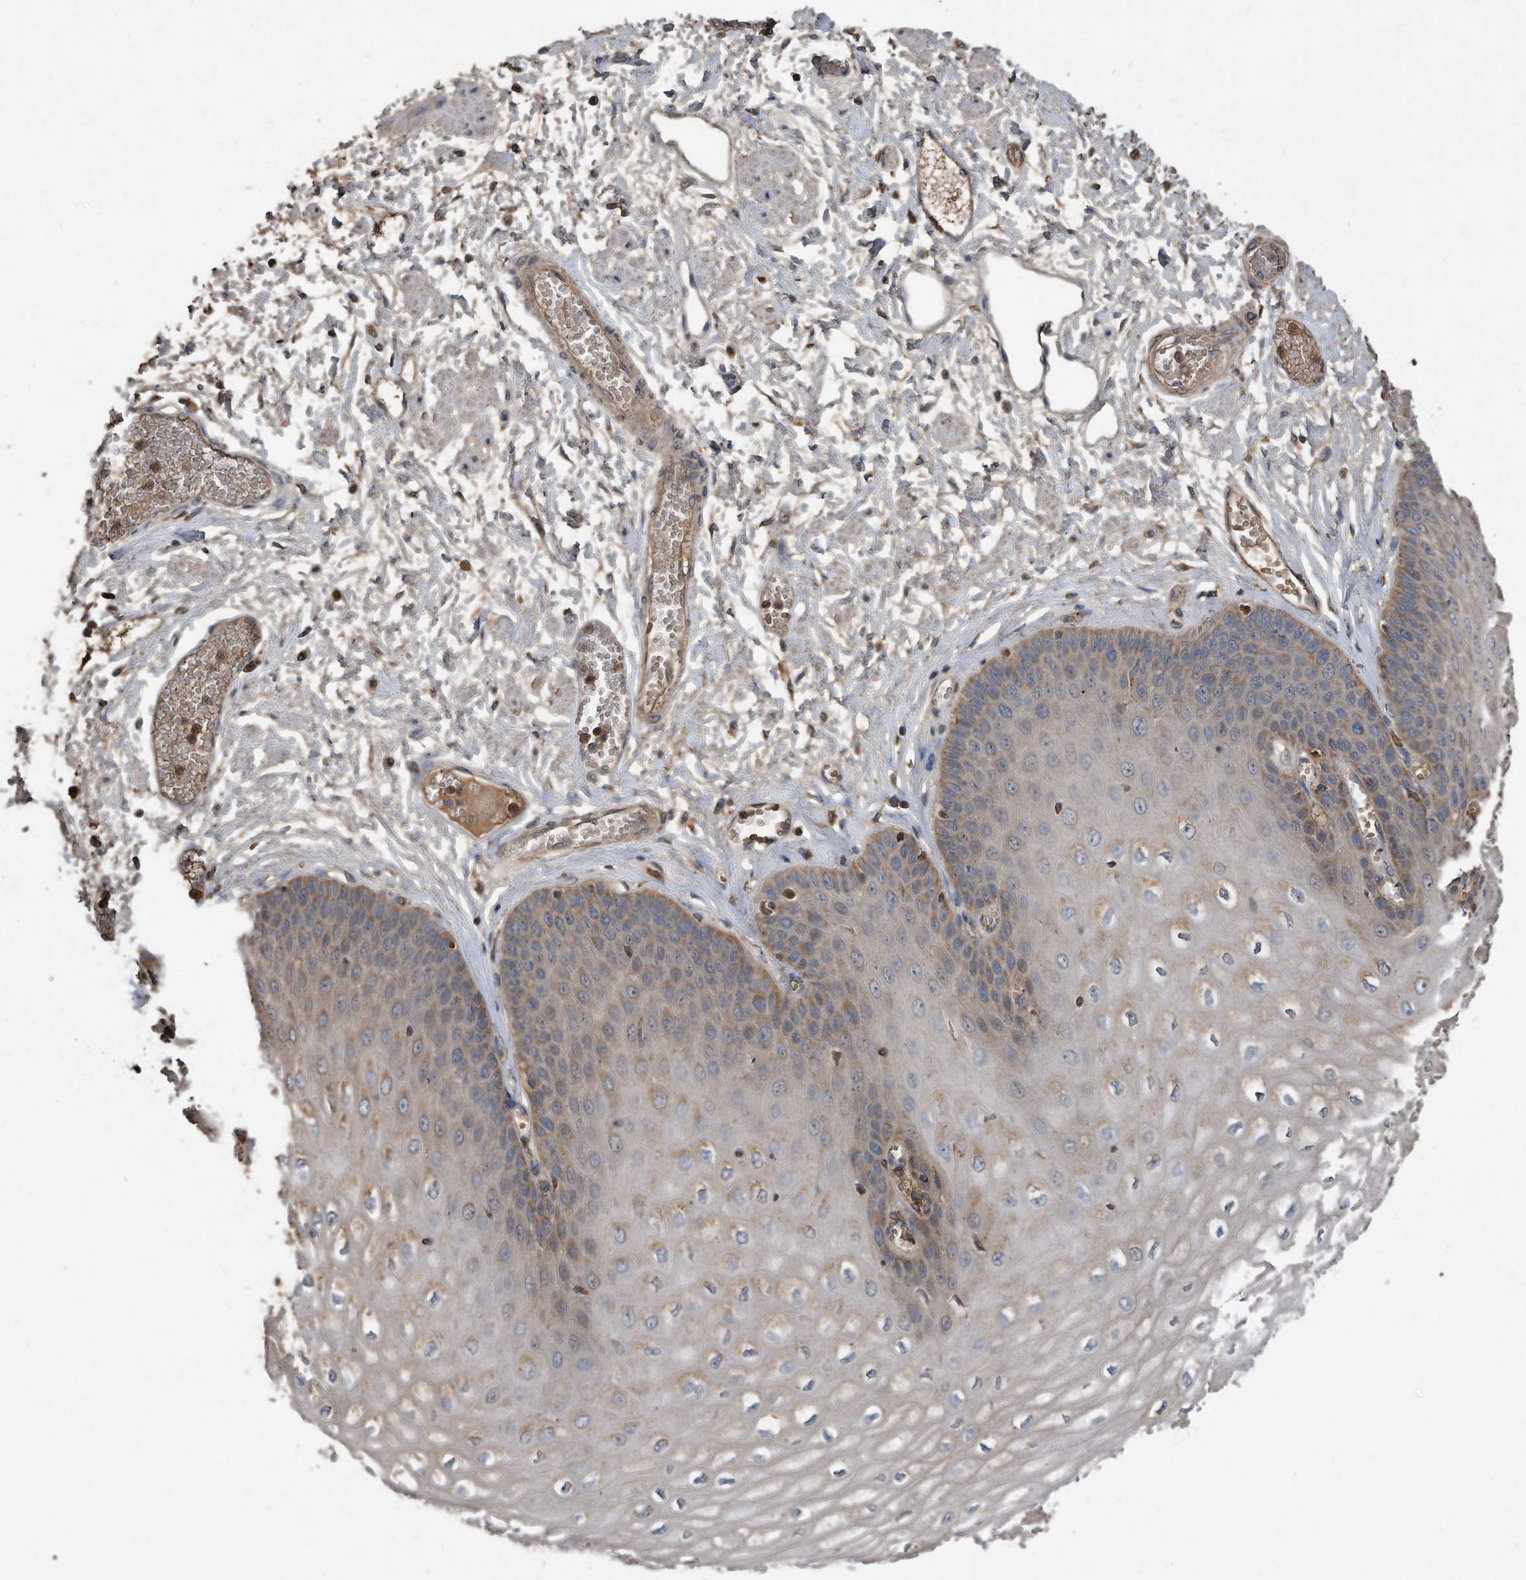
{"staining": {"intensity": "moderate", "quantity": "<25%", "location": "cytoplasmic/membranous"}, "tissue": "esophagus", "cell_type": "Squamous epithelial cells", "image_type": "normal", "snomed": [{"axis": "morphology", "description": "Normal tissue, NOS"}, {"axis": "topography", "description": "Esophagus"}], "caption": "Esophagus stained with a brown dye exhibits moderate cytoplasmic/membranous positive expression in approximately <25% of squamous epithelial cells.", "gene": "SDHA", "patient": {"sex": "male", "age": 60}}